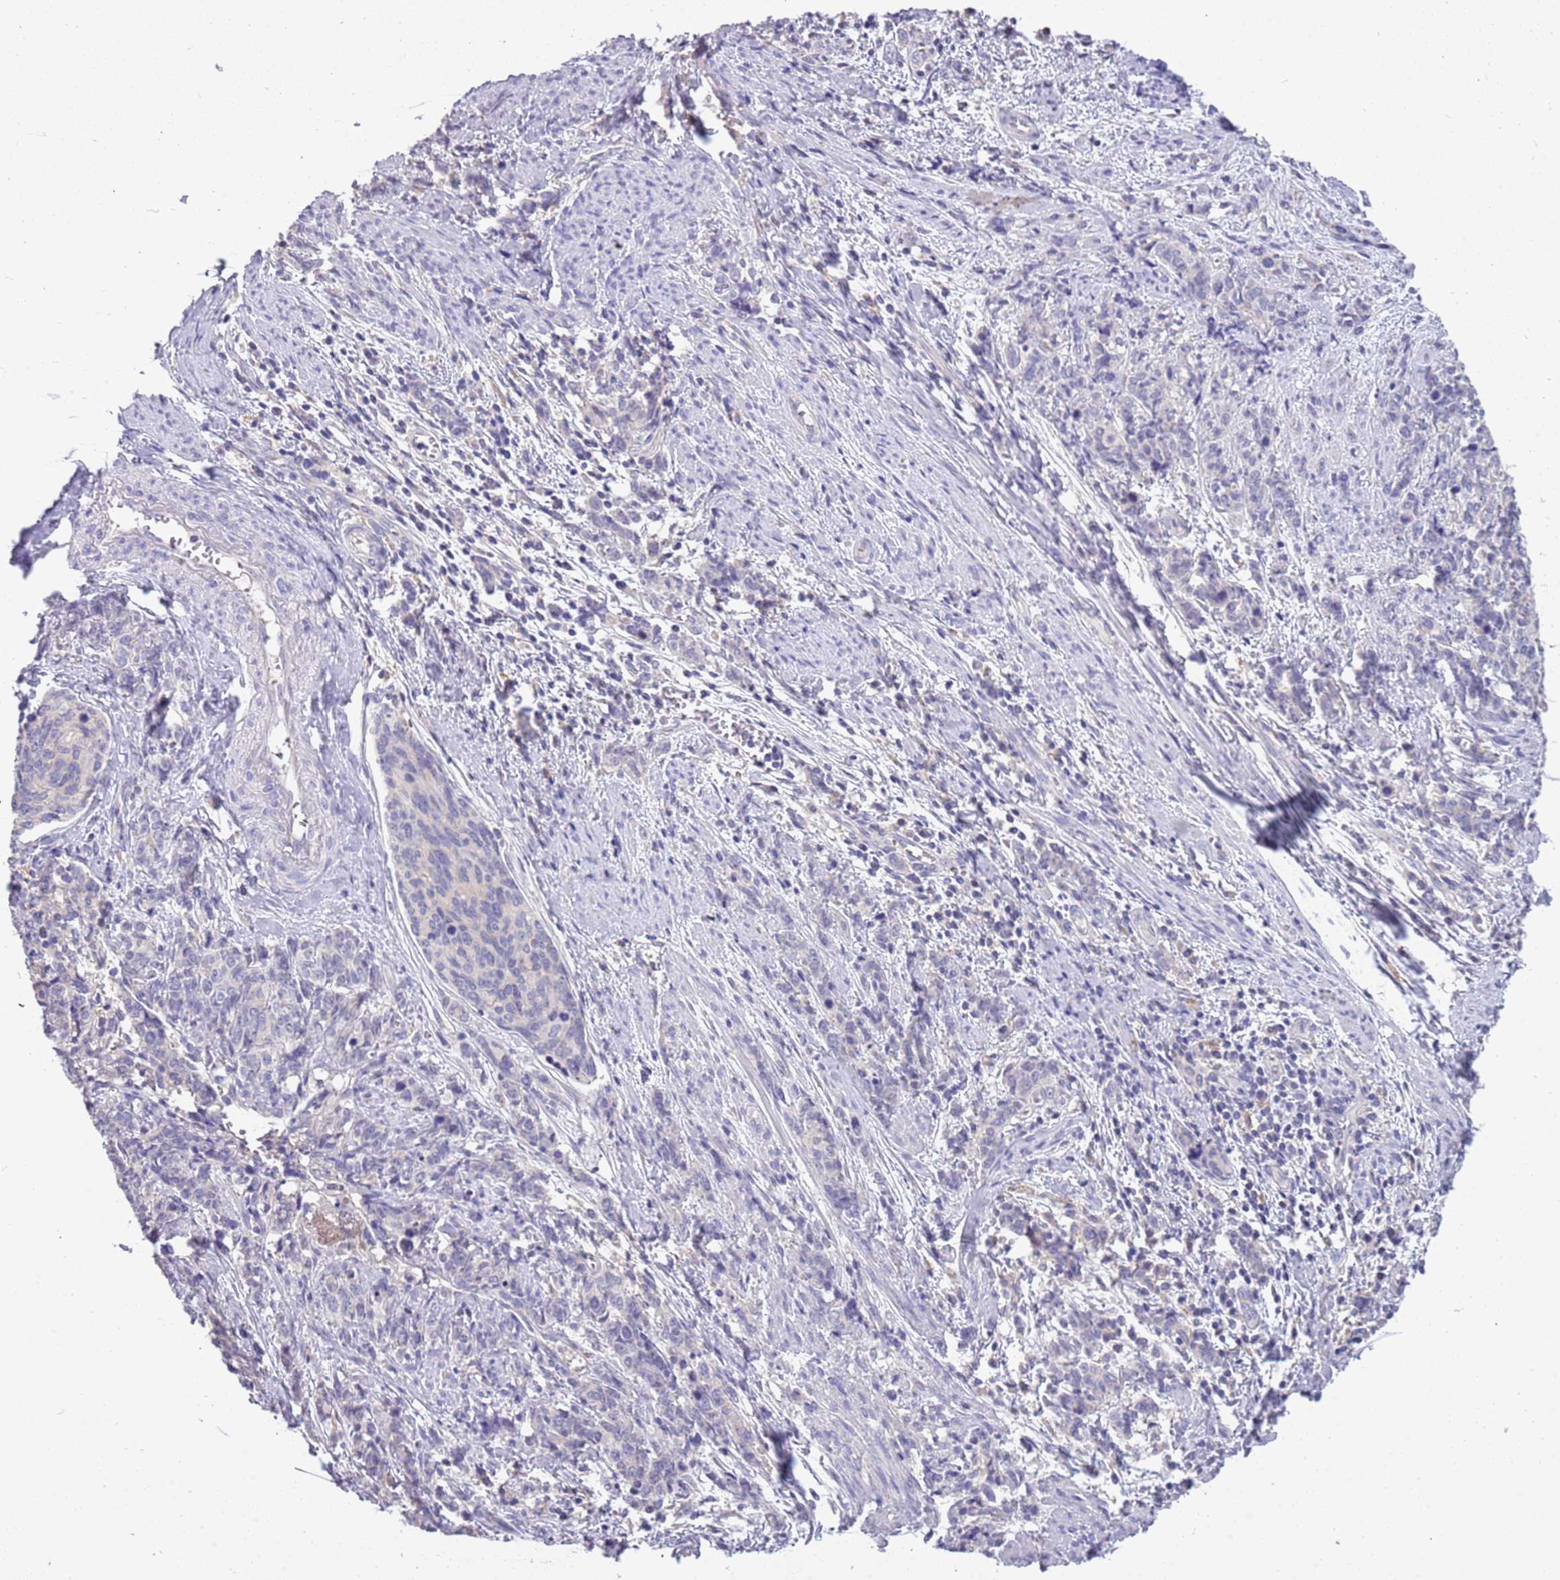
{"staining": {"intensity": "negative", "quantity": "none", "location": "none"}, "tissue": "cervical cancer", "cell_type": "Tumor cells", "image_type": "cancer", "snomed": [{"axis": "morphology", "description": "Squamous cell carcinoma, NOS"}, {"axis": "topography", "description": "Cervix"}], "caption": "This is a image of immunohistochemistry (IHC) staining of cervical cancer, which shows no staining in tumor cells.", "gene": "RHCG", "patient": {"sex": "female", "age": 60}}